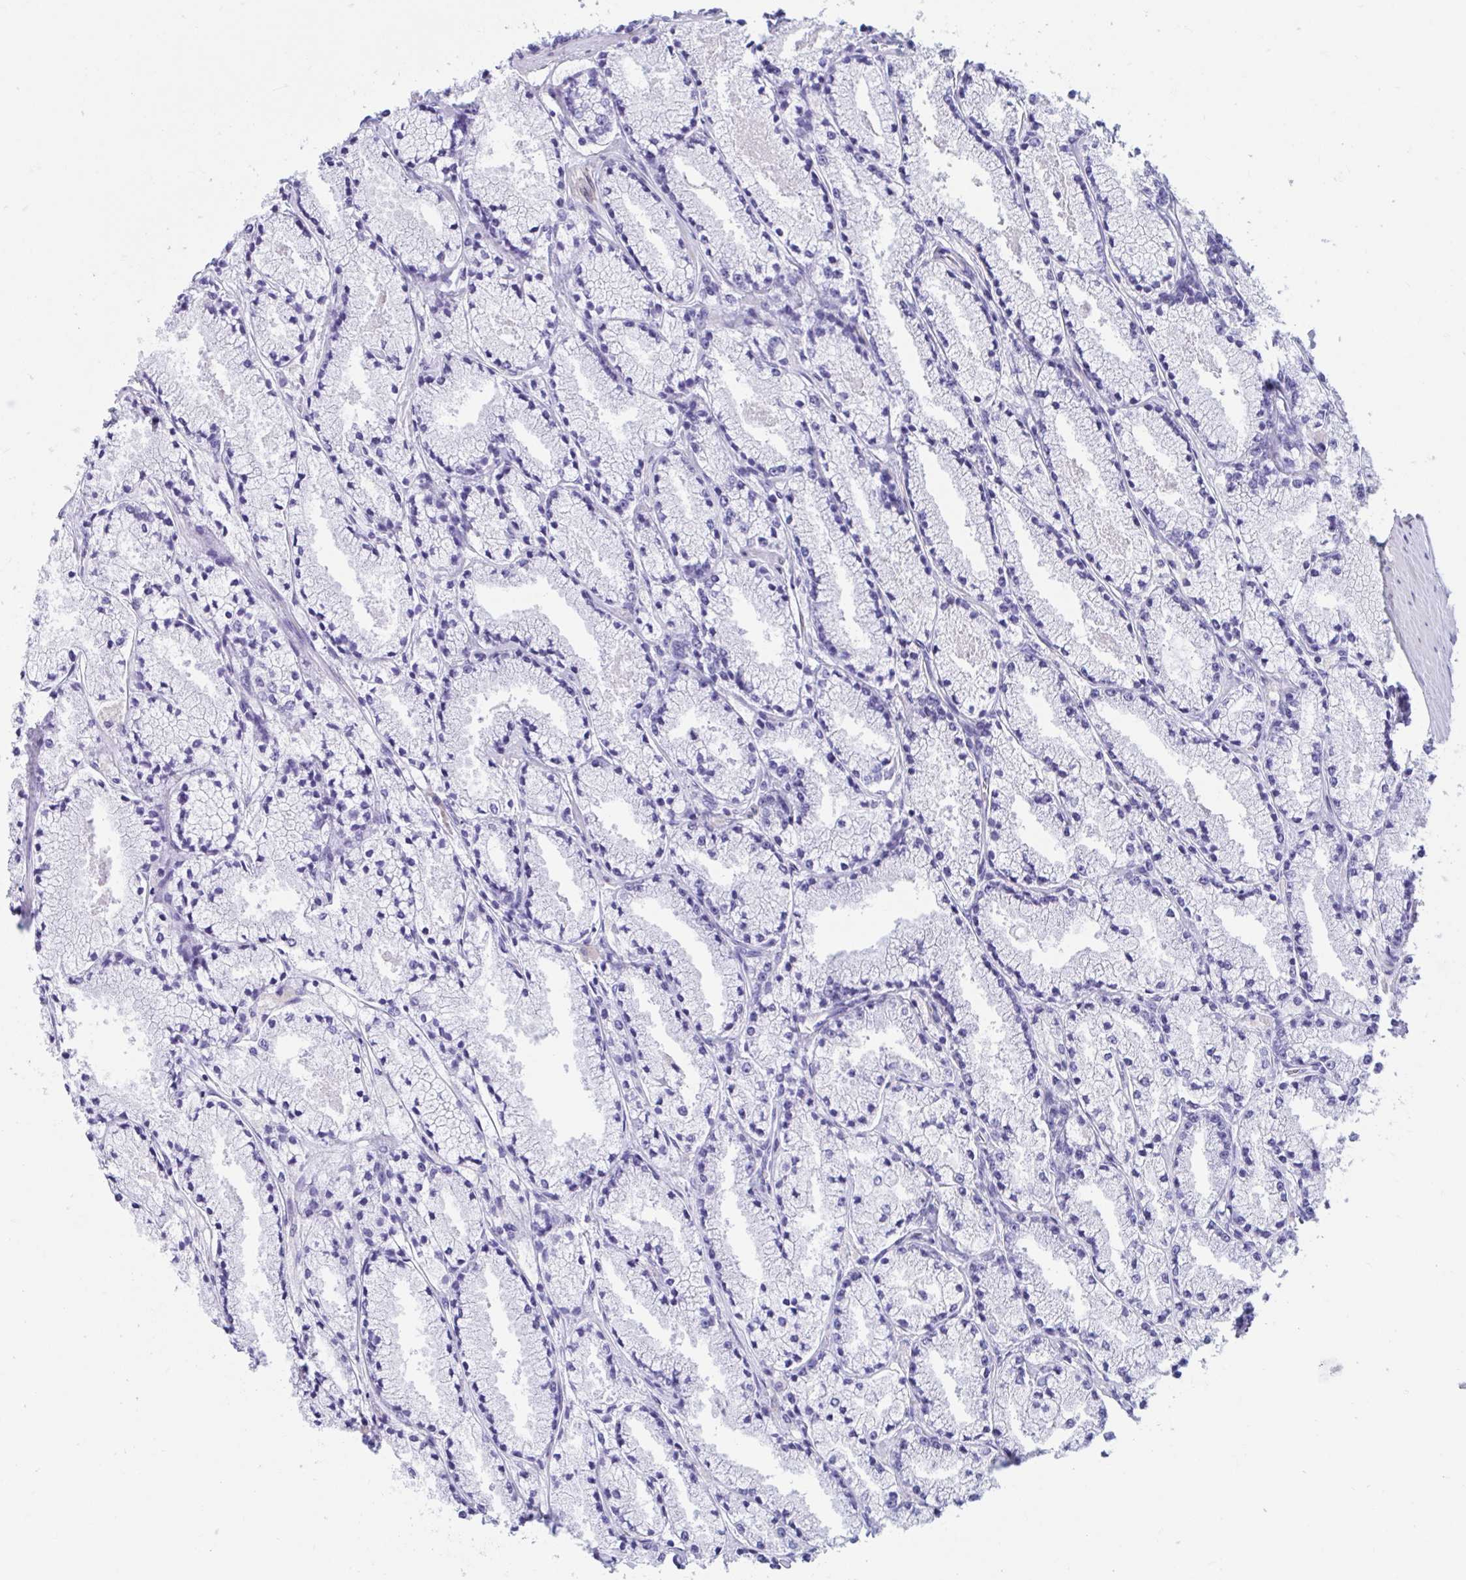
{"staining": {"intensity": "negative", "quantity": "none", "location": "none"}, "tissue": "prostate cancer", "cell_type": "Tumor cells", "image_type": "cancer", "snomed": [{"axis": "morphology", "description": "Adenocarcinoma, High grade"}, {"axis": "topography", "description": "Prostate"}], "caption": "Tumor cells show no significant staining in high-grade adenocarcinoma (prostate).", "gene": "TMEM35A", "patient": {"sex": "male", "age": 63}}